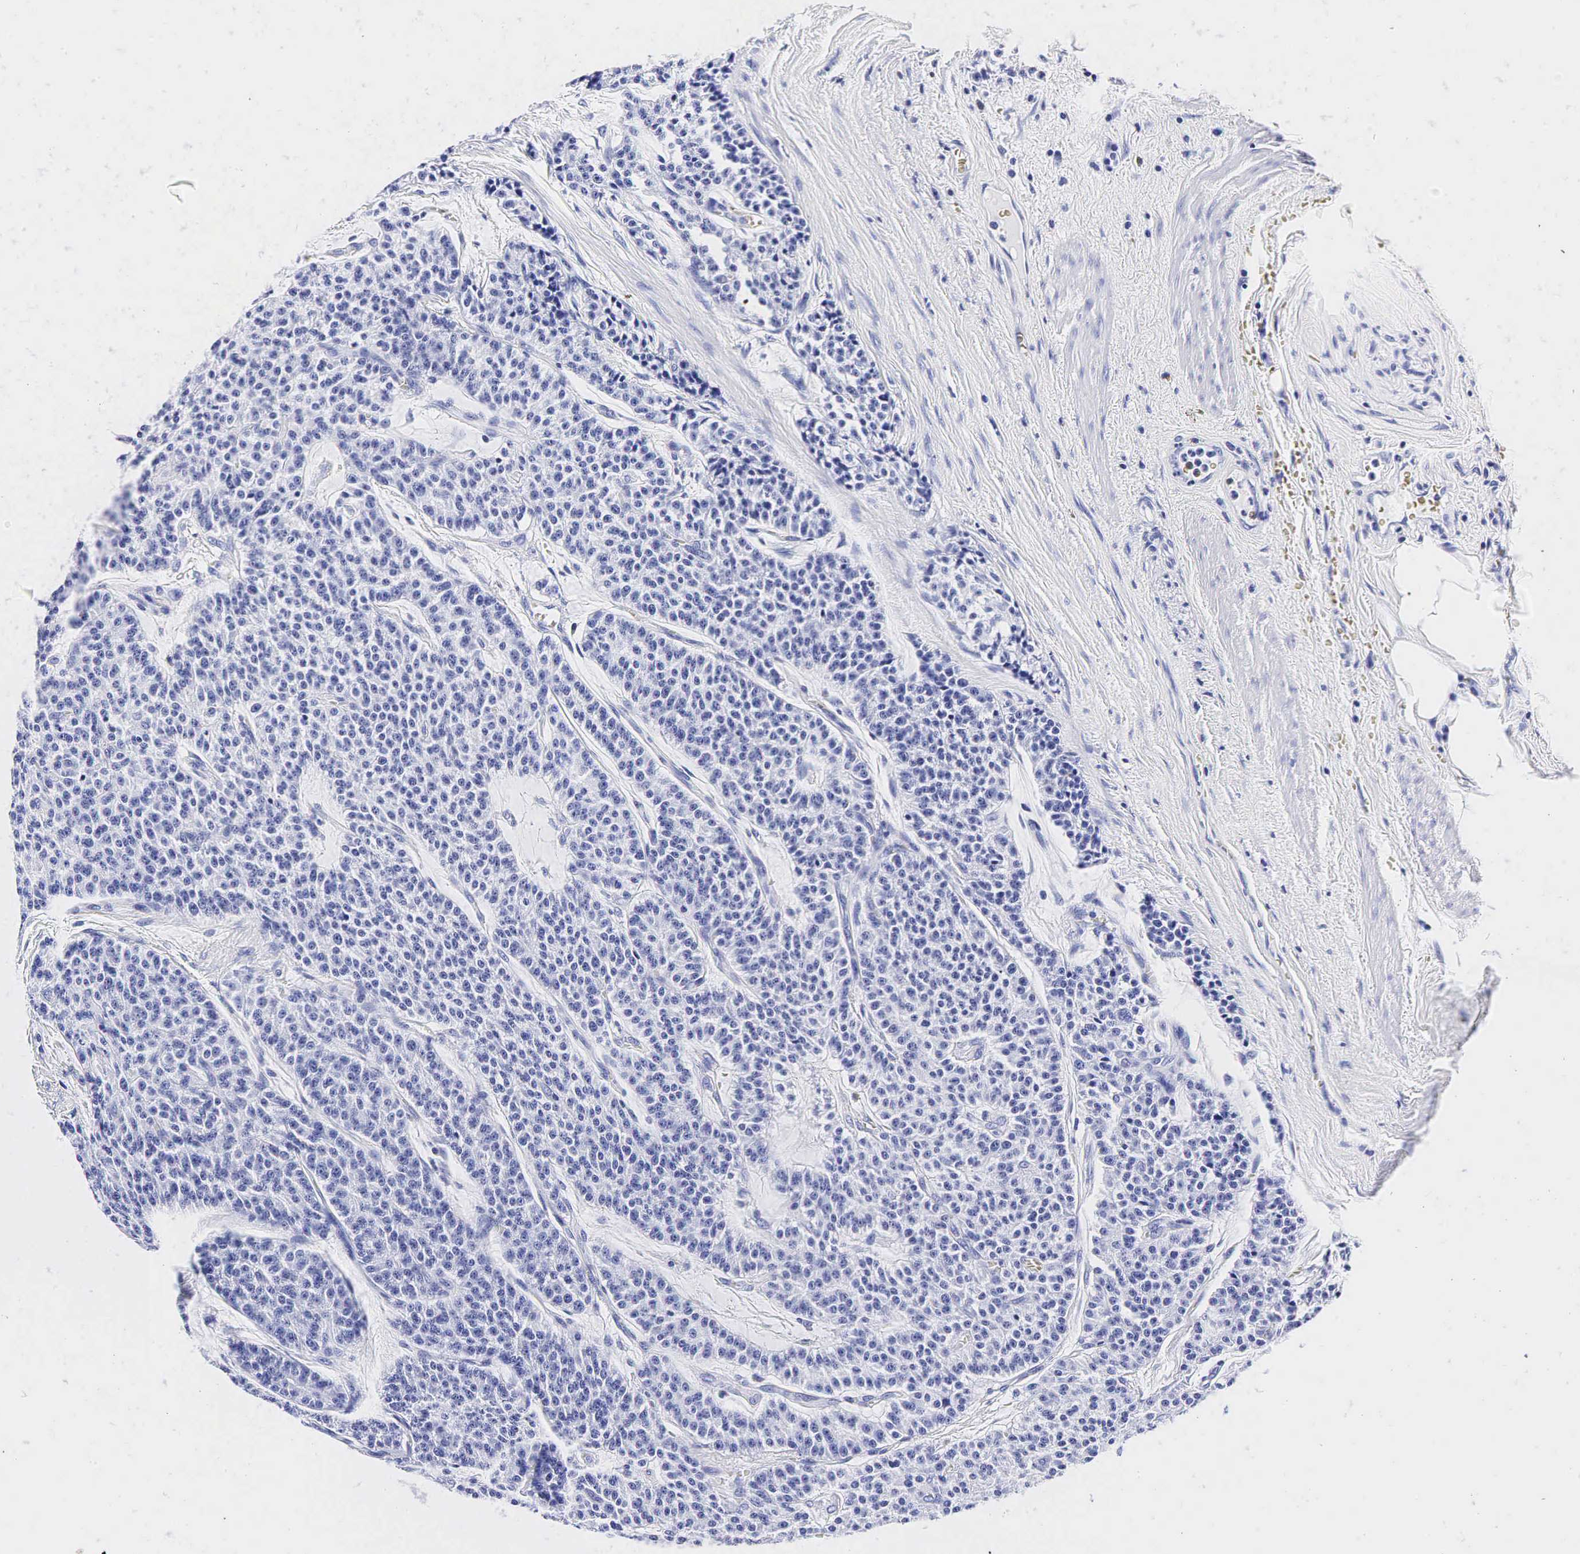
{"staining": {"intensity": "negative", "quantity": "none", "location": "none"}, "tissue": "carcinoid", "cell_type": "Tumor cells", "image_type": "cancer", "snomed": [{"axis": "morphology", "description": "Carcinoid, malignant, NOS"}, {"axis": "topography", "description": "Stomach"}], "caption": "Malignant carcinoid was stained to show a protein in brown. There is no significant staining in tumor cells.", "gene": "TG", "patient": {"sex": "female", "age": 76}}